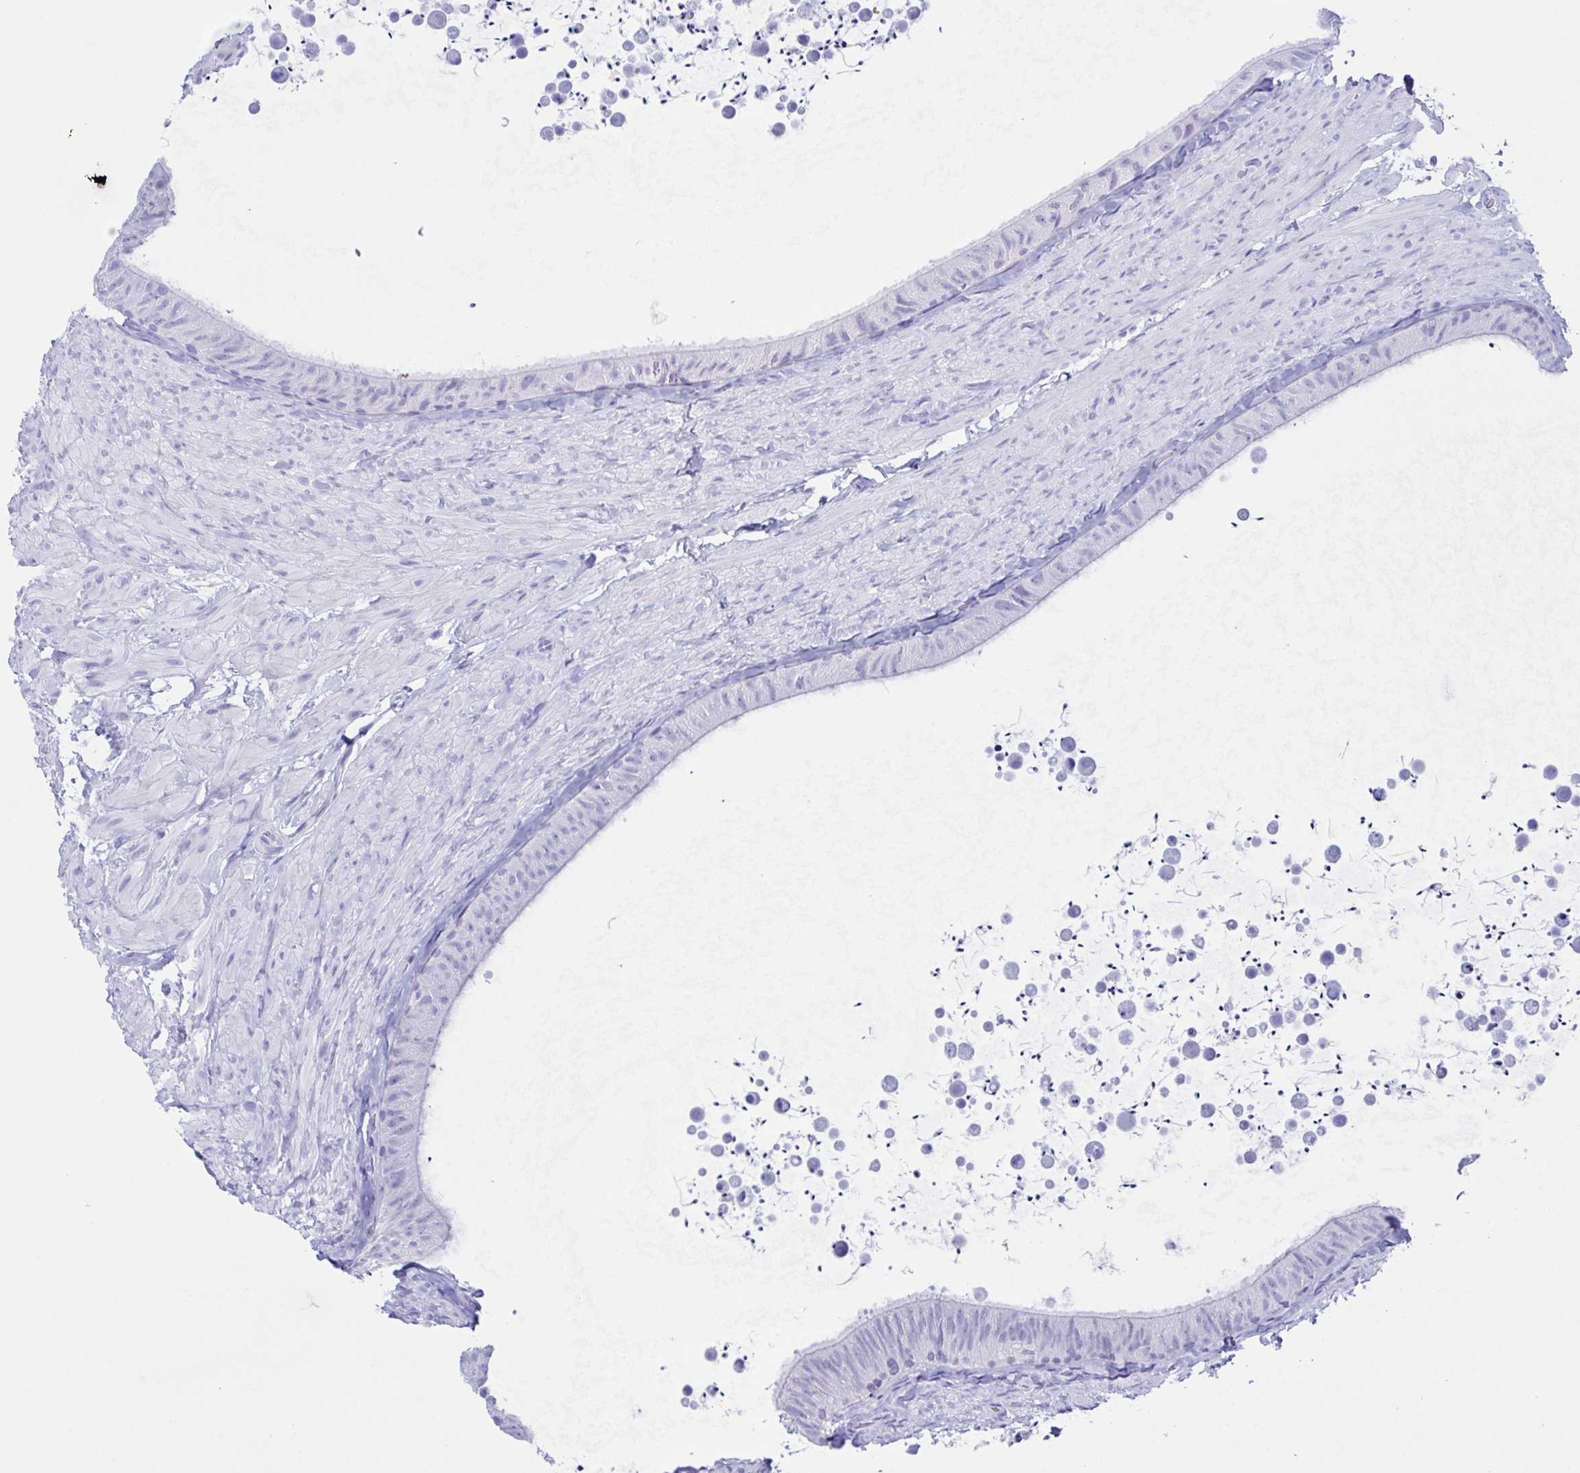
{"staining": {"intensity": "negative", "quantity": "none", "location": "none"}, "tissue": "epididymis", "cell_type": "Glandular cells", "image_type": "normal", "snomed": [{"axis": "morphology", "description": "Normal tissue, NOS"}, {"axis": "topography", "description": "Epididymis, spermatic cord, NOS"}, {"axis": "topography", "description": "Epididymis"}], "caption": "Human epididymis stained for a protein using immunohistochemistry demonstrates no positivity in glandular cells.", "gene": "RRM2", "patient": {"sex": "male", "age": 31}}